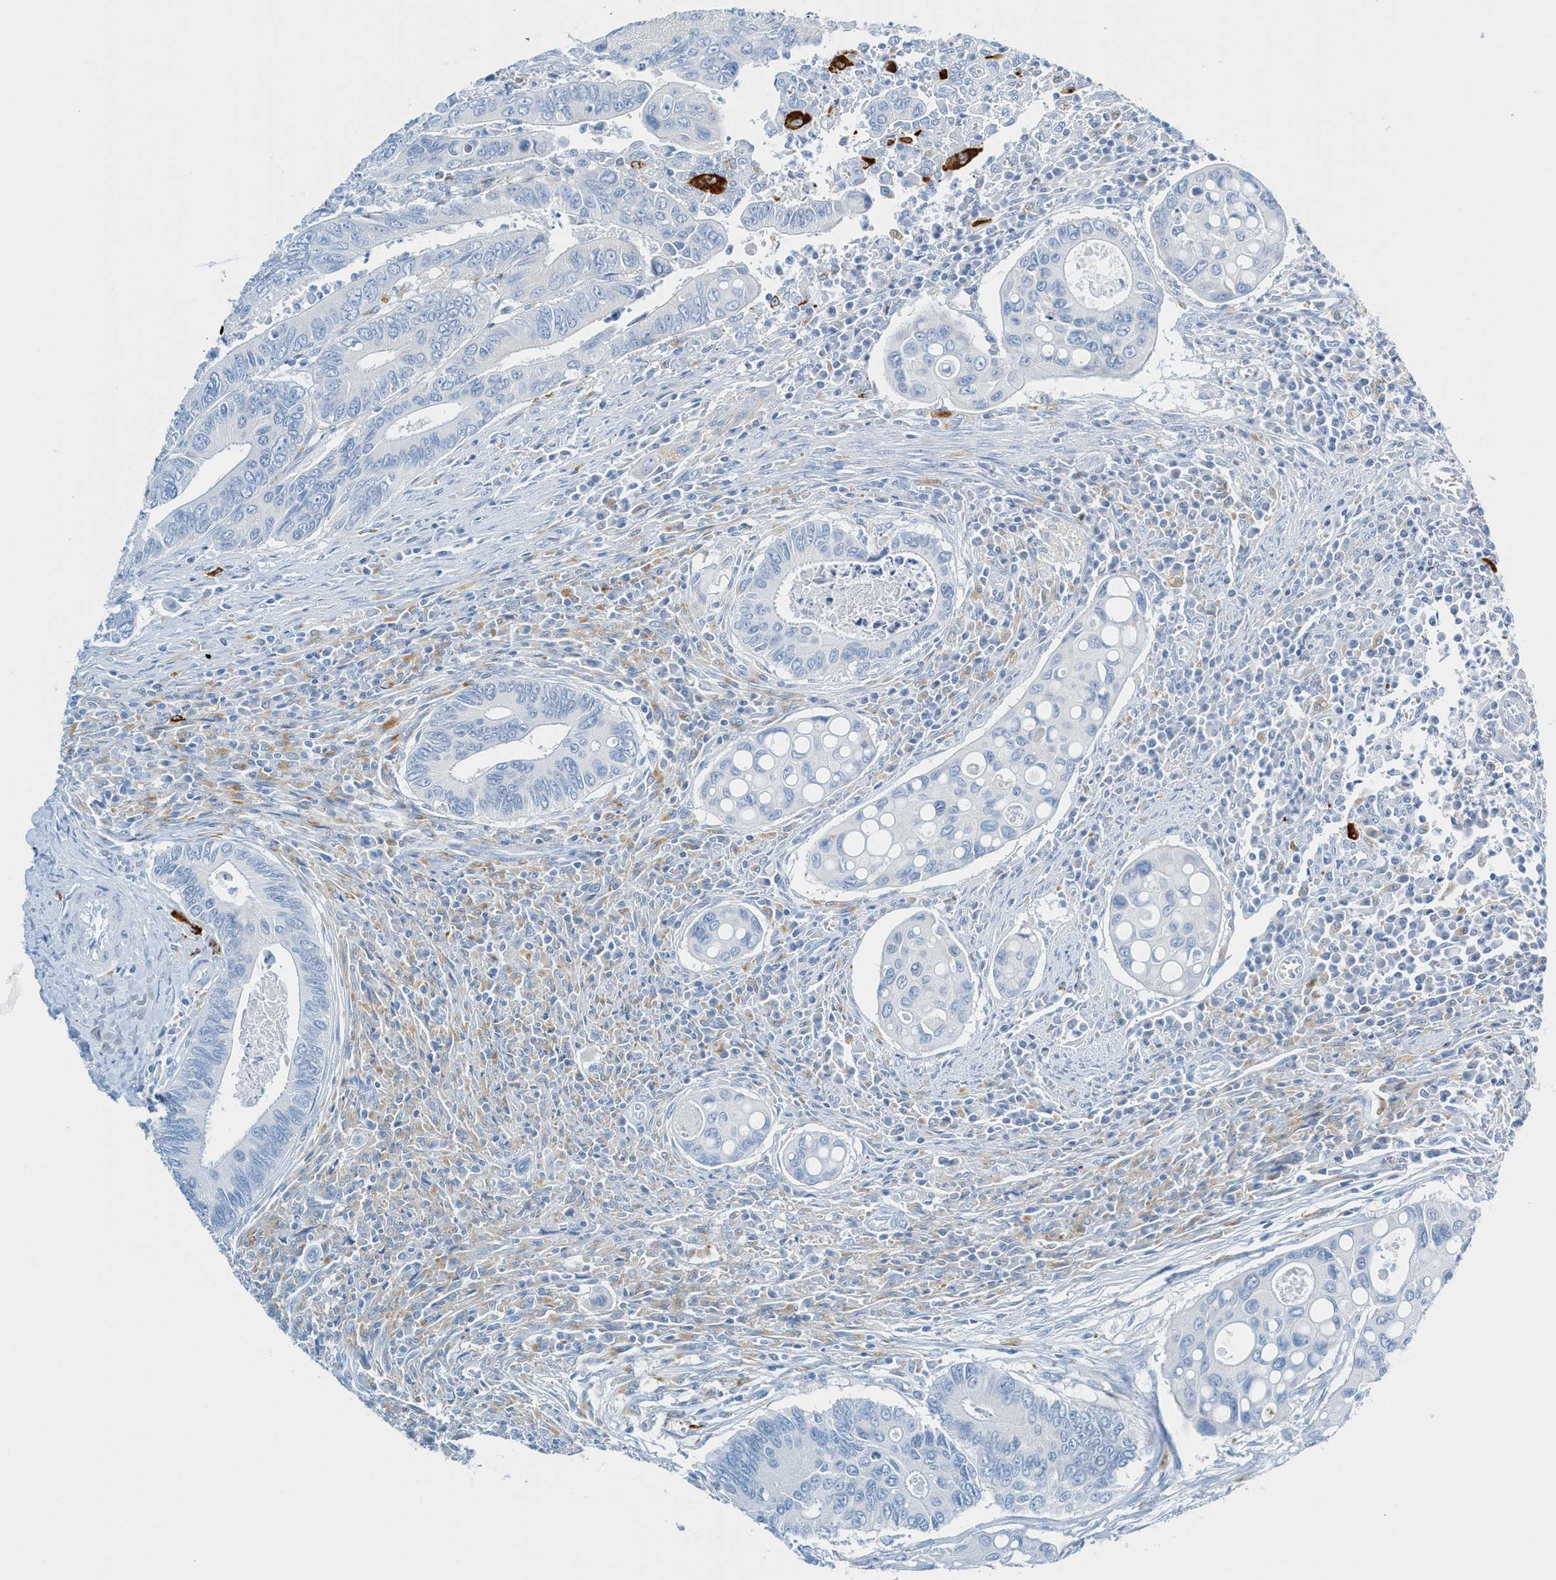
{"staining": {"intensity": "negative", "quantity": "none", "location": "none"}, "tissue": "colorectal cancer", "cell_type": "Tumor cells", "image_type": "cancer", "snomed": [{"axis": "morphology", "description": "Inflammation, NOS"}, {"axis": "morphology", "description": "Adenocarcinoma, NOS"}, {"axis": "topography", "description": "Colon"}], "caption": "Image shows no protein expression in tumor cells of colorectal adenocarcinoma tissue.", "gene": "C21orf62", "patient": {"sex": "male", "age": 72}}